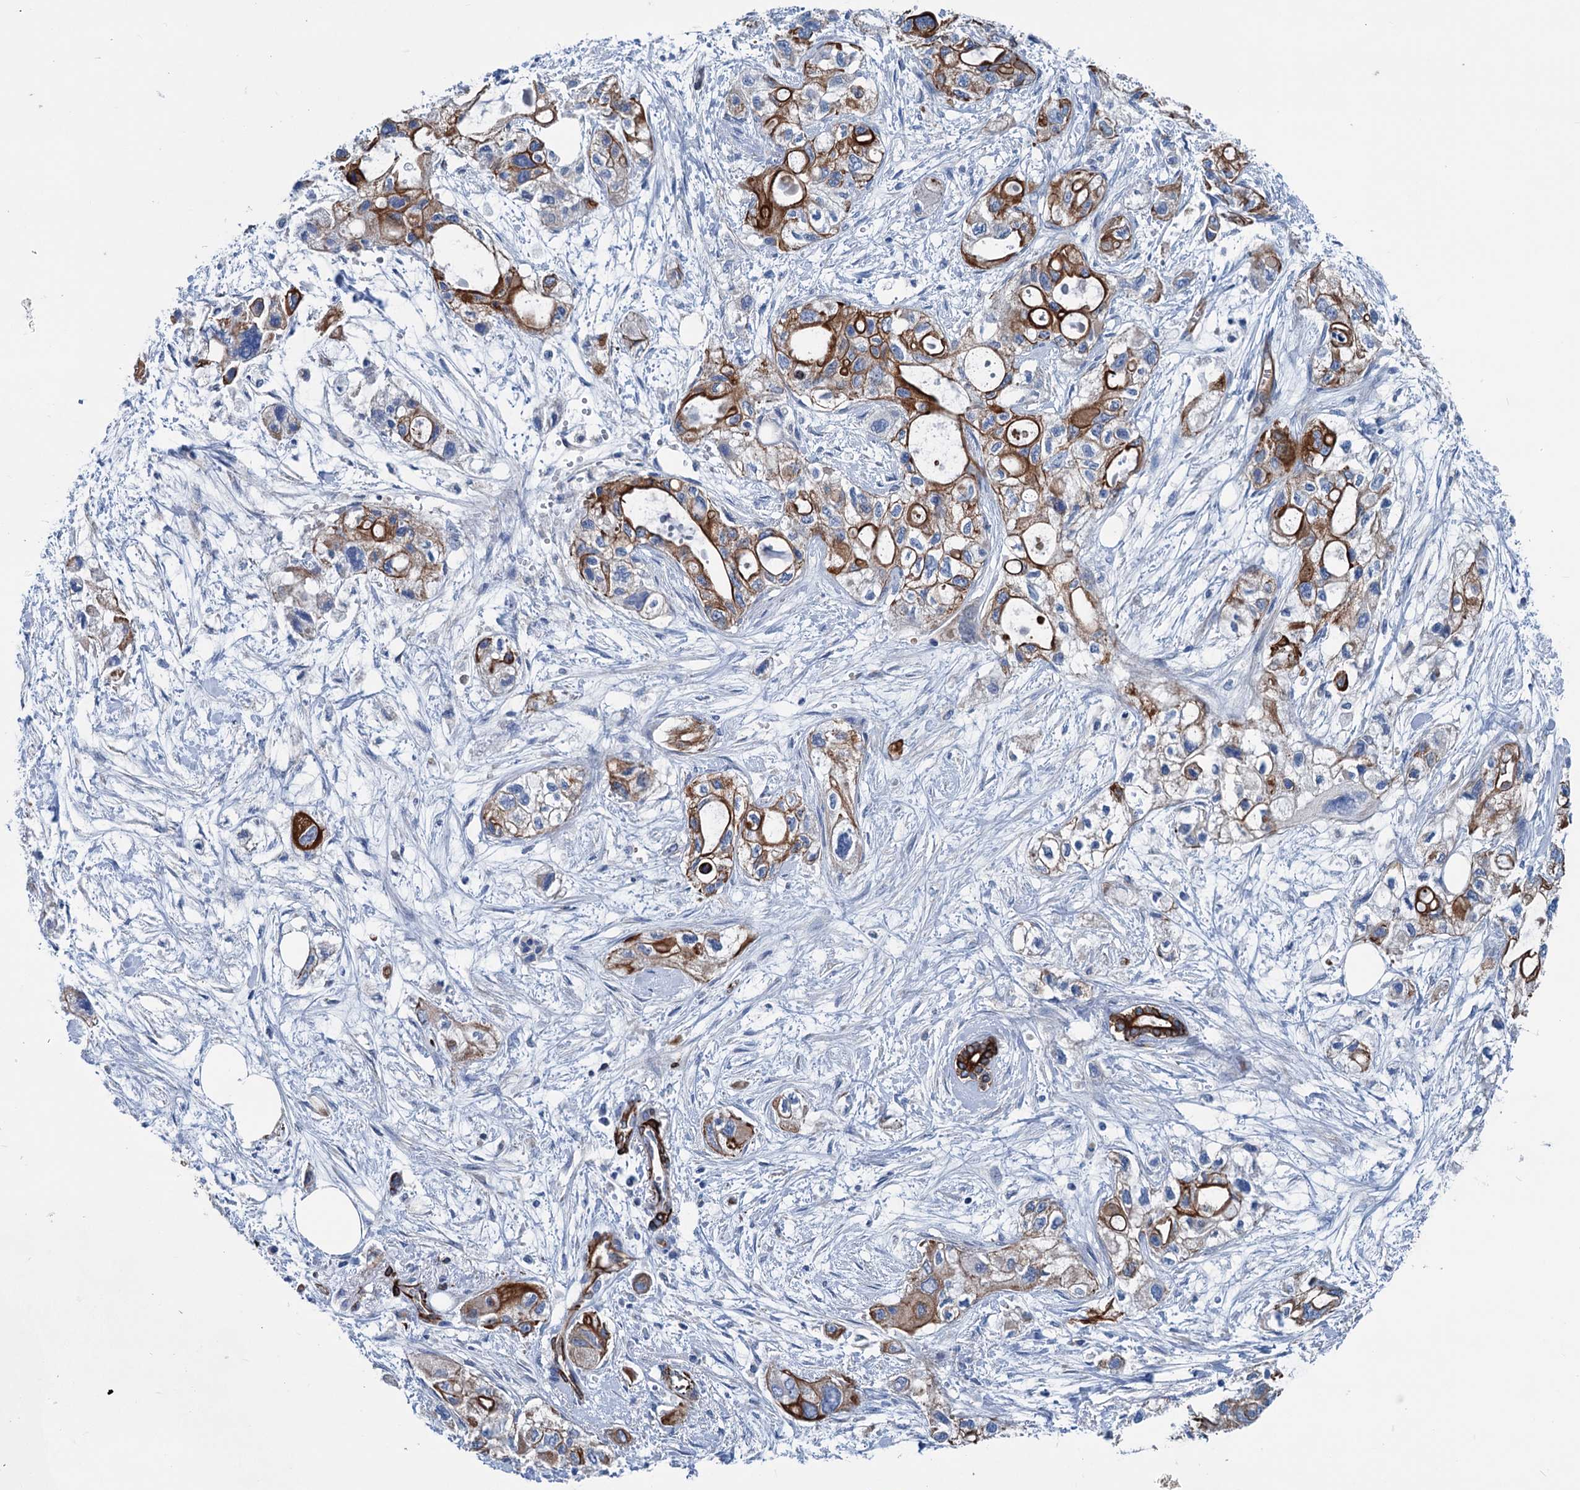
{"staining": {"intensity": "strong", "quantity": "25%-75%", "location": "cytoplasmic/membranous"}, "tissue": "pancreatic cancer", "cell_type": "Tumor cells", "image_type": "cancer", "snomed": [{"axis": "morphology", "description": "Adenocarcinoma, NOS"}, {"axis": "topography", "description": "Pancreas"}], "caption": "A high-resolution photomicrograph shows immunohistochemistry (IHC) staining of pancreatic adenocarcinoma, which reveals strong cytoplasmic/membranous positivity in approximately 25%-75% of tumor cells.", "gene": "CALCOCO1", "patient": {"sex": "male", "age": 75}}